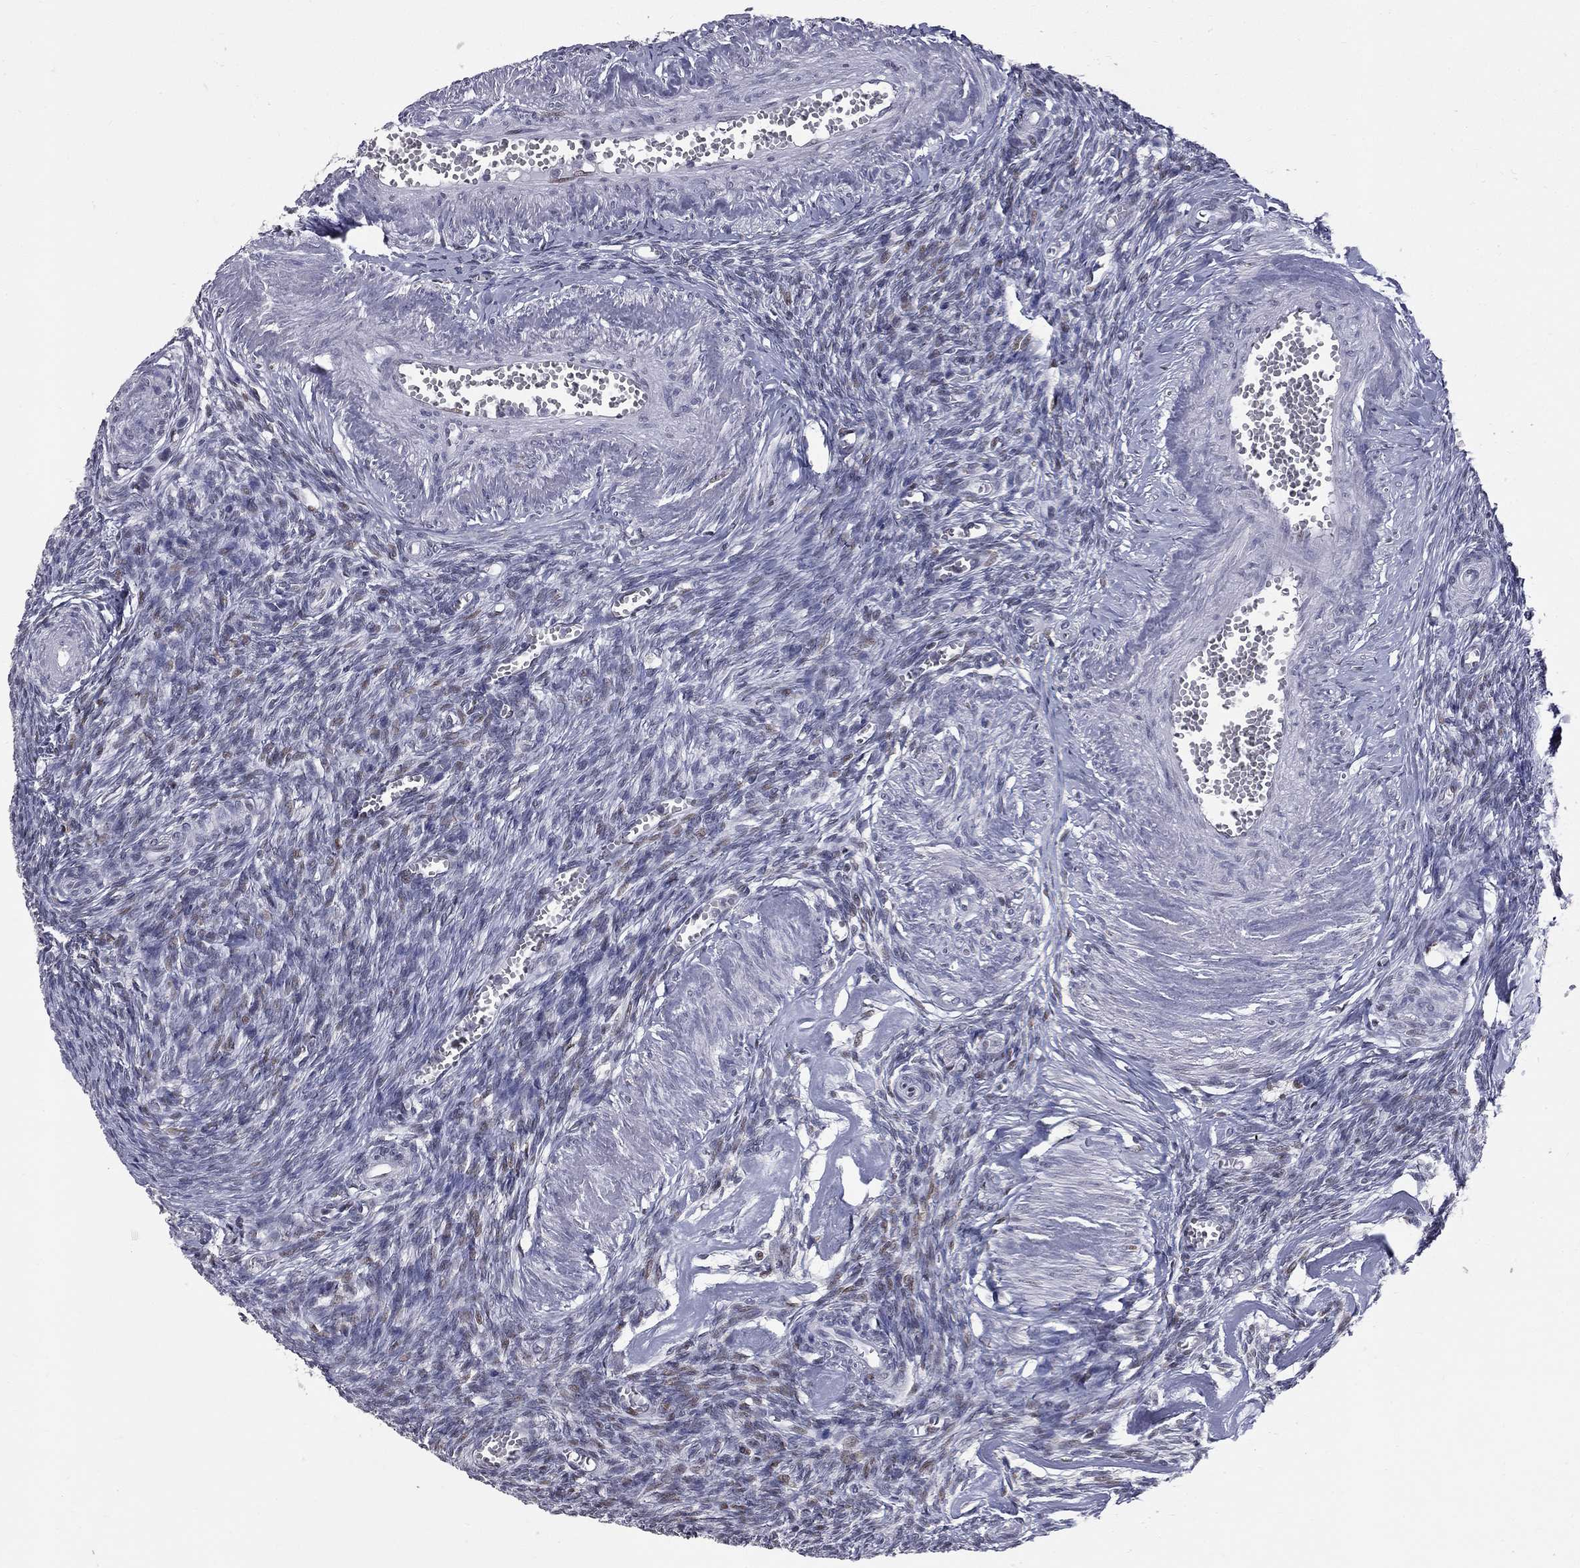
{"staining": {"intensity": "negative", "quantity": "none", "location": "none"}, "tissue": "ovary", "cell_type": "Ovarian stroma cells", "image_type": "normal", "snomed": [{"axis": "morphology", "description": "Normal tissue, NOS"}, {"axis": "topography", "description": "Ovary"}], "caption": "Ovarian stroma cells show no significant protein positivity in normal ovary.", "gene": "ZNF154", "patient": {"sex": "female", "age": 43}}